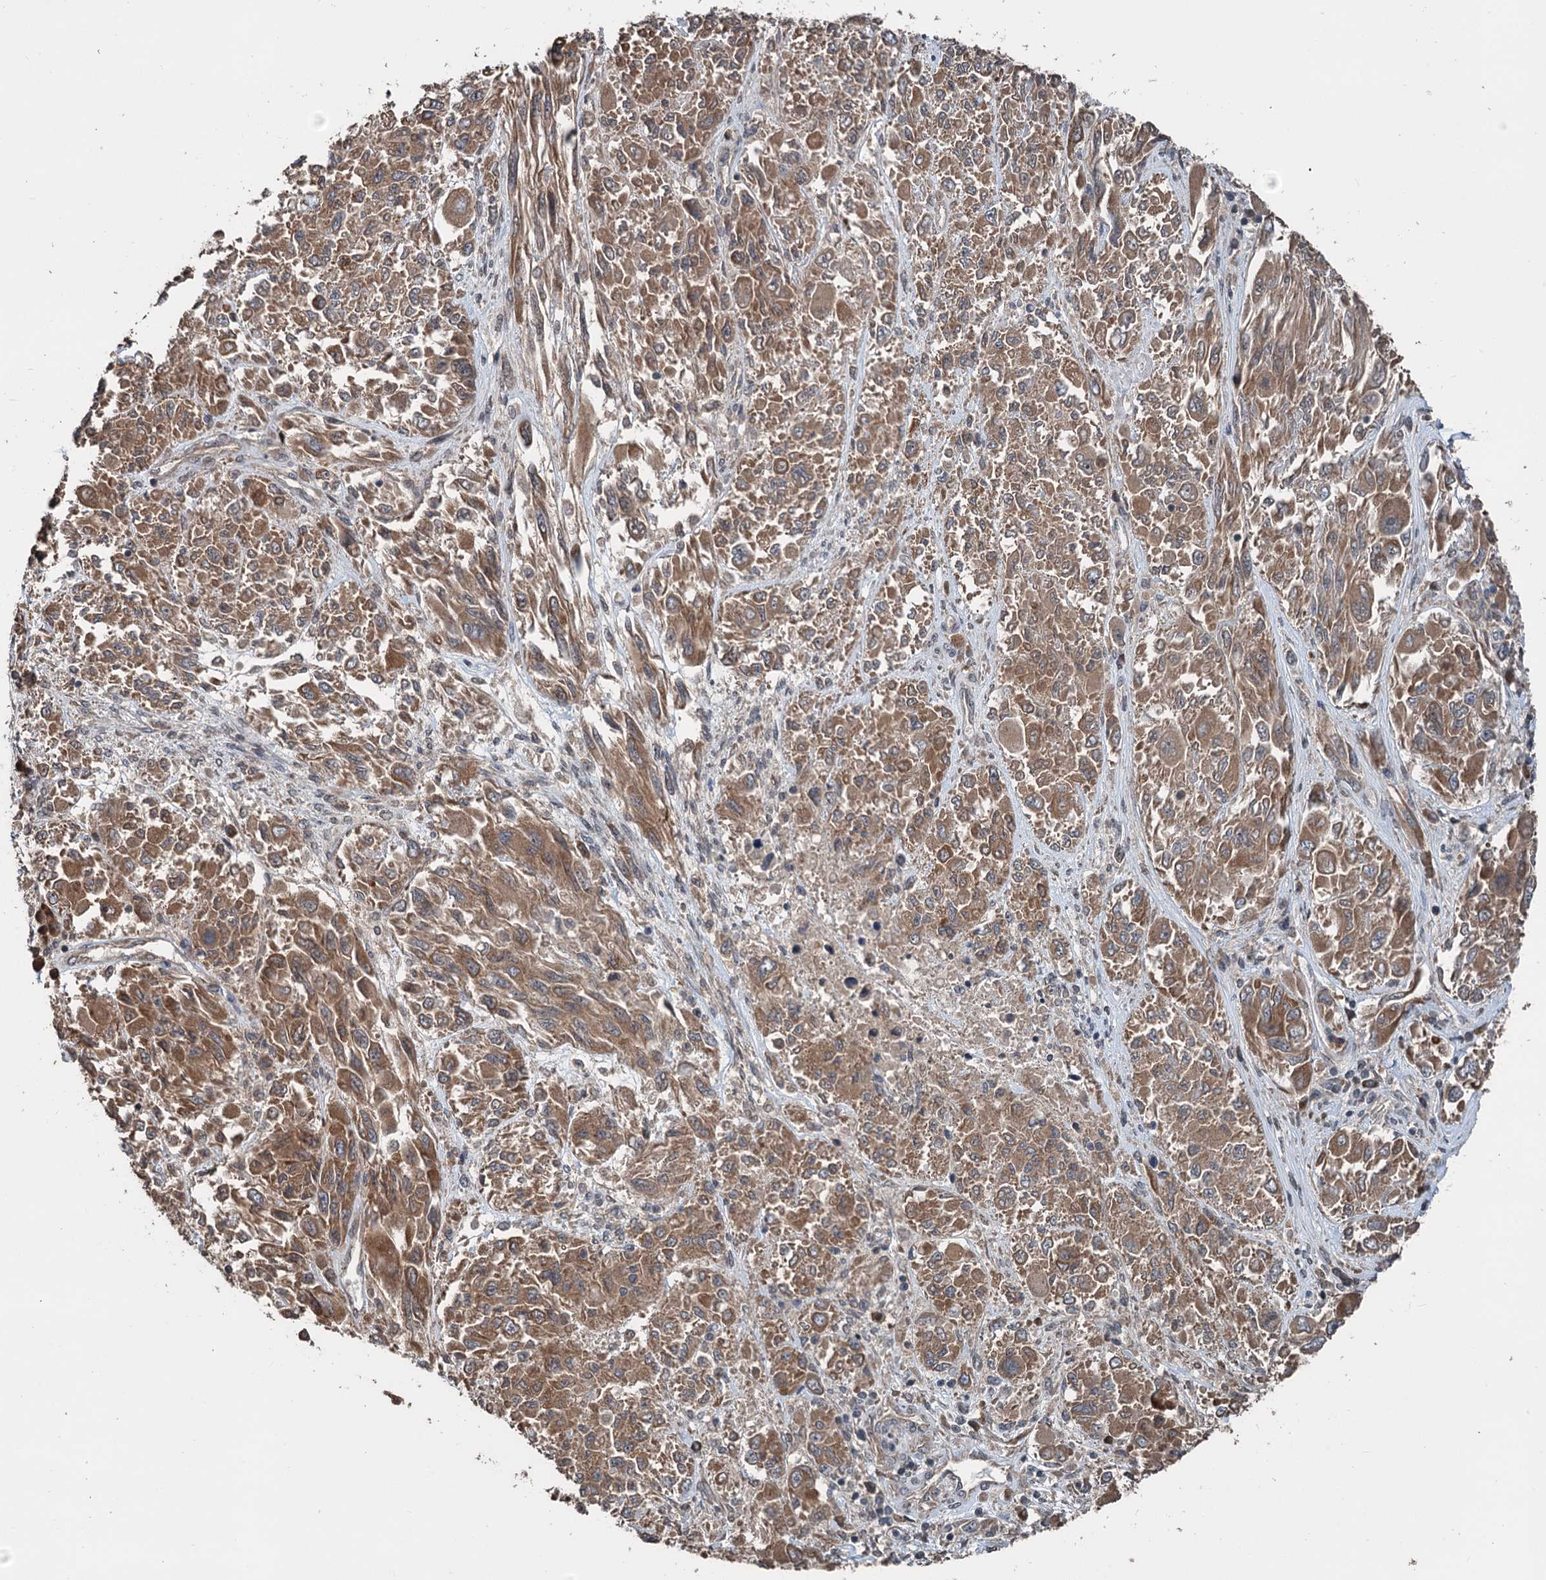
{"staining": {"intensity": "moderate", "quantity": ">75%", "location": "cytoplasmic/membranous"}, "tissue": "melanoma", "cell_type": "Tumor cells", "image_type": "cancer", "snomed": [{"axis": "morphology", "description": "Malignant melanoma, NOS"}, {"axis": "topography", "description": "Skin"}], "caption": "Immunohistochemistry image of neoplastic tissue: human melanoma stained using IHC exhibits medium levels of moderate protein expression localized specifically in the cytoplasmic/membranous of tumor cells, appearing as a cytoplasmic/membranous brown color.", "gene": "N4BP2L2", "patient": {"sex": "female", "age": 91}}